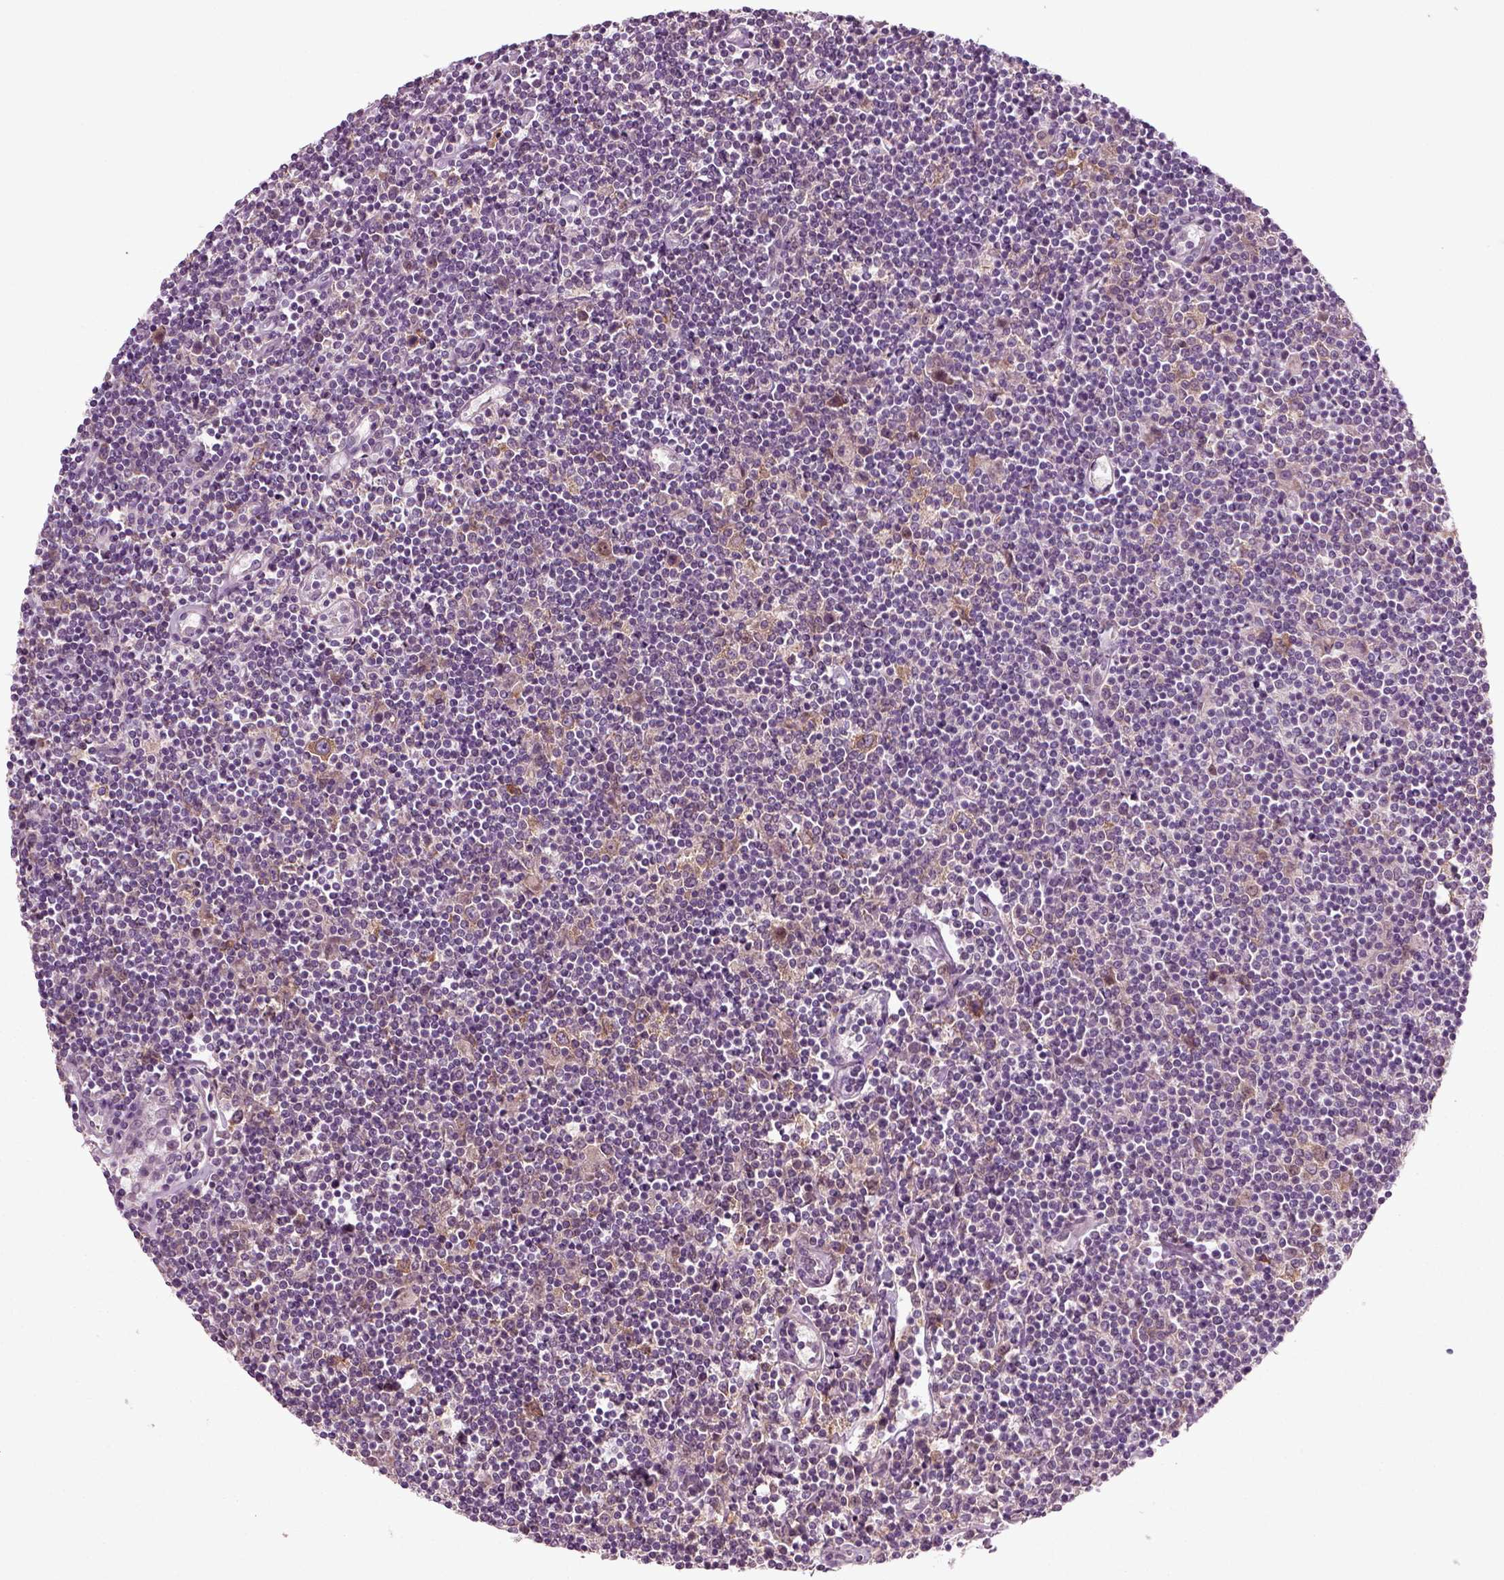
{"staining": {"intensity": "weak", "quantity": ">75%", "location": "cytoplasmic/membranous"}, "tissue": "lymphoma", "cell_type": "Tumor cells", "image_type": "cancer", "snomed": [{"axis": "morphology", "description": "Hodgkin's disease, NOS"}, {"axis": "topography", "description": "Lymph node"}], "caption": "Protein staining shows weak cytoplasmic/membranous expression in about >75% of tumor cells in lymphoma.", "gene": "RND2", "patient": {"sex": "male", "age": 40}}